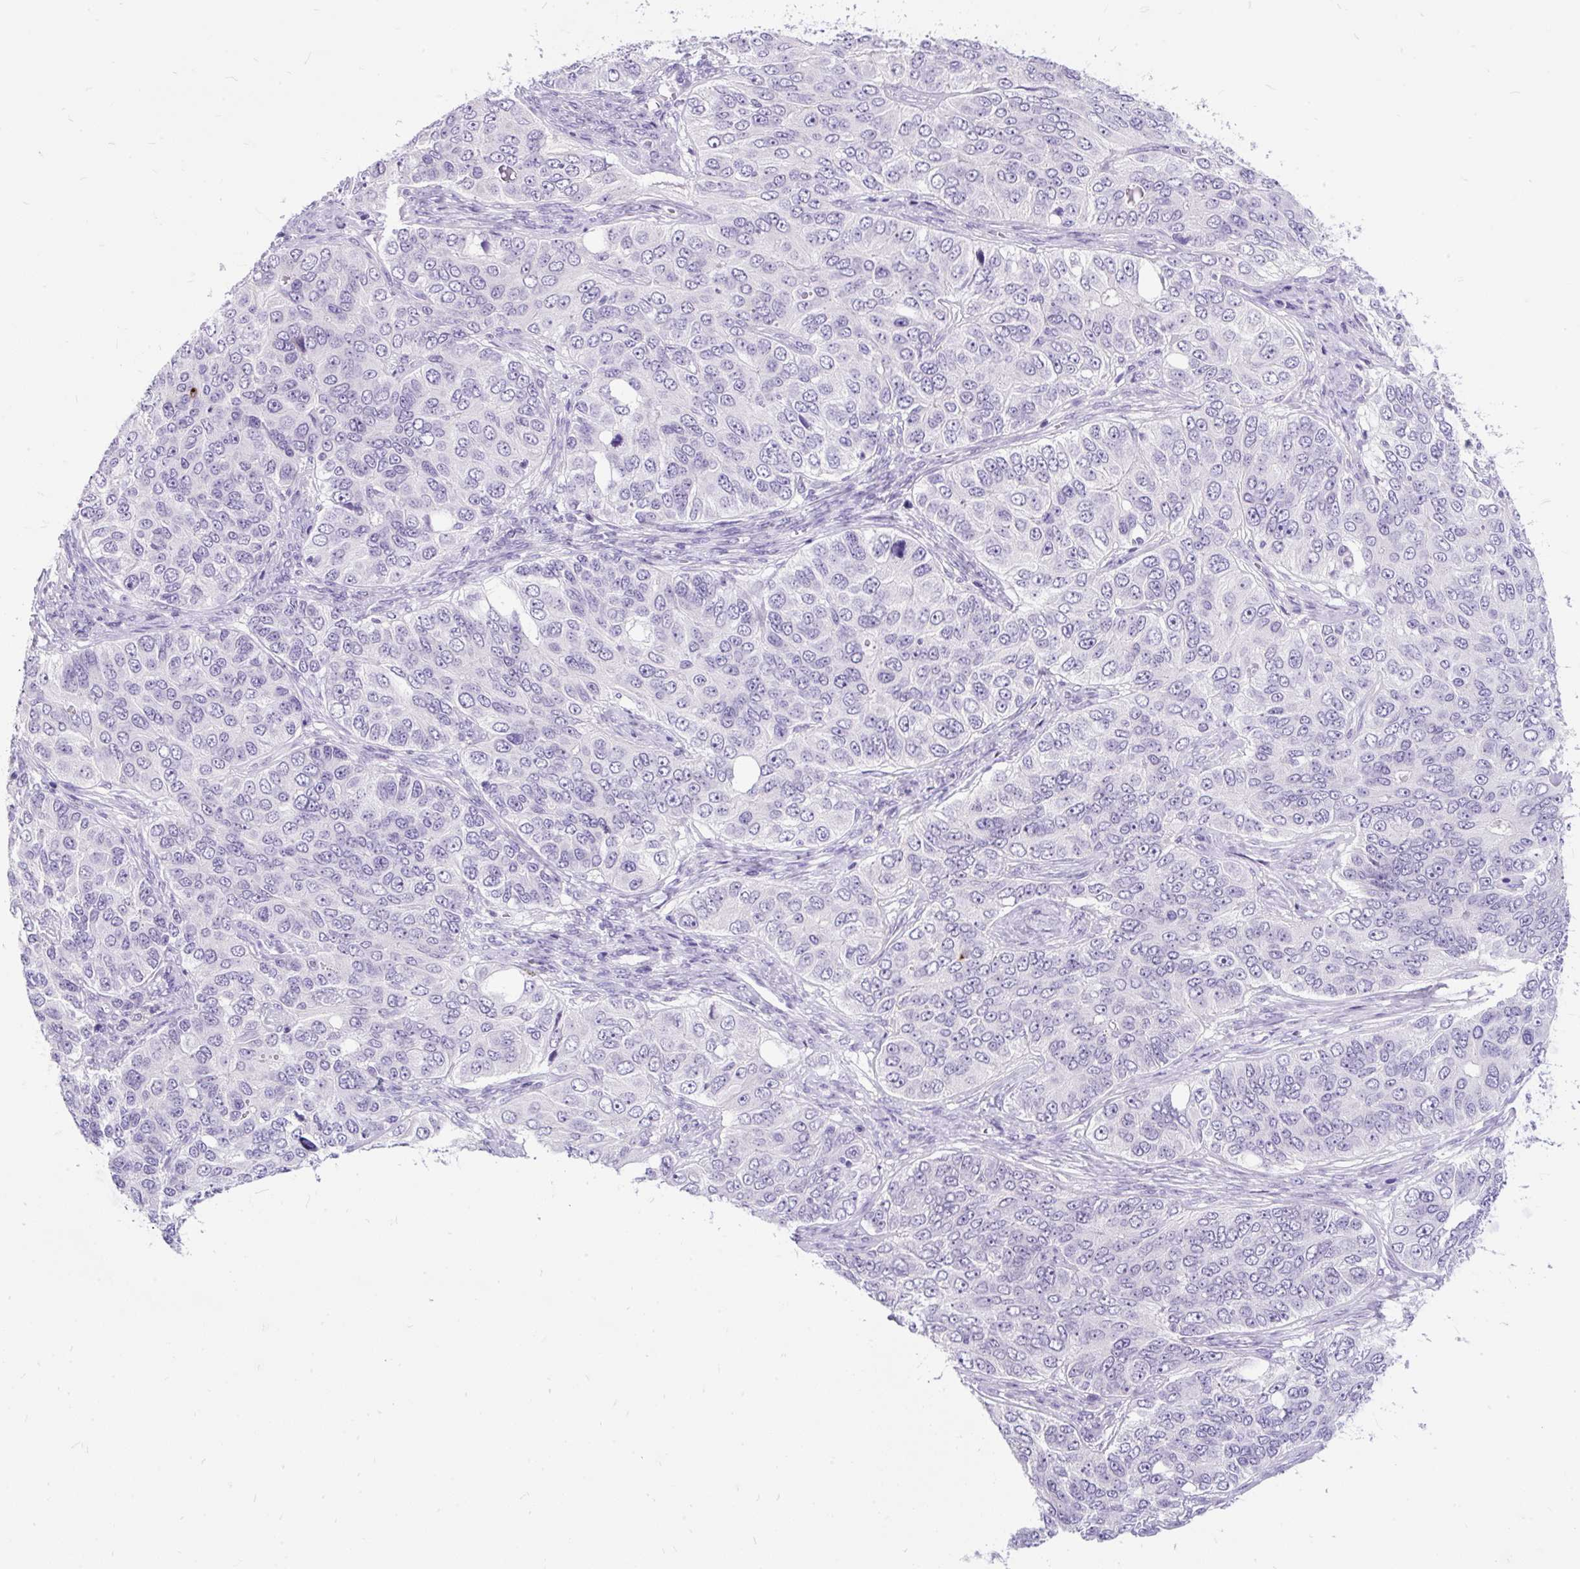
{"staining": {"intensity": "negative", "quantity": "none", "location": "none"}, "tissue": "ovarian cancer", "cell_type": "Tumor cells", "image_type": "cancer", "snomed": [{"axis": "morphology", "description": "Carcinoma, endometroid"}, {"axis": "topography", "description": "Ovary"}], "caption": "There is no significant expression in tumor cells of ovarian endometroid carcinoma.", "gene": "SCGB1A1", "patient": {"sex": "female", "age": 51}}